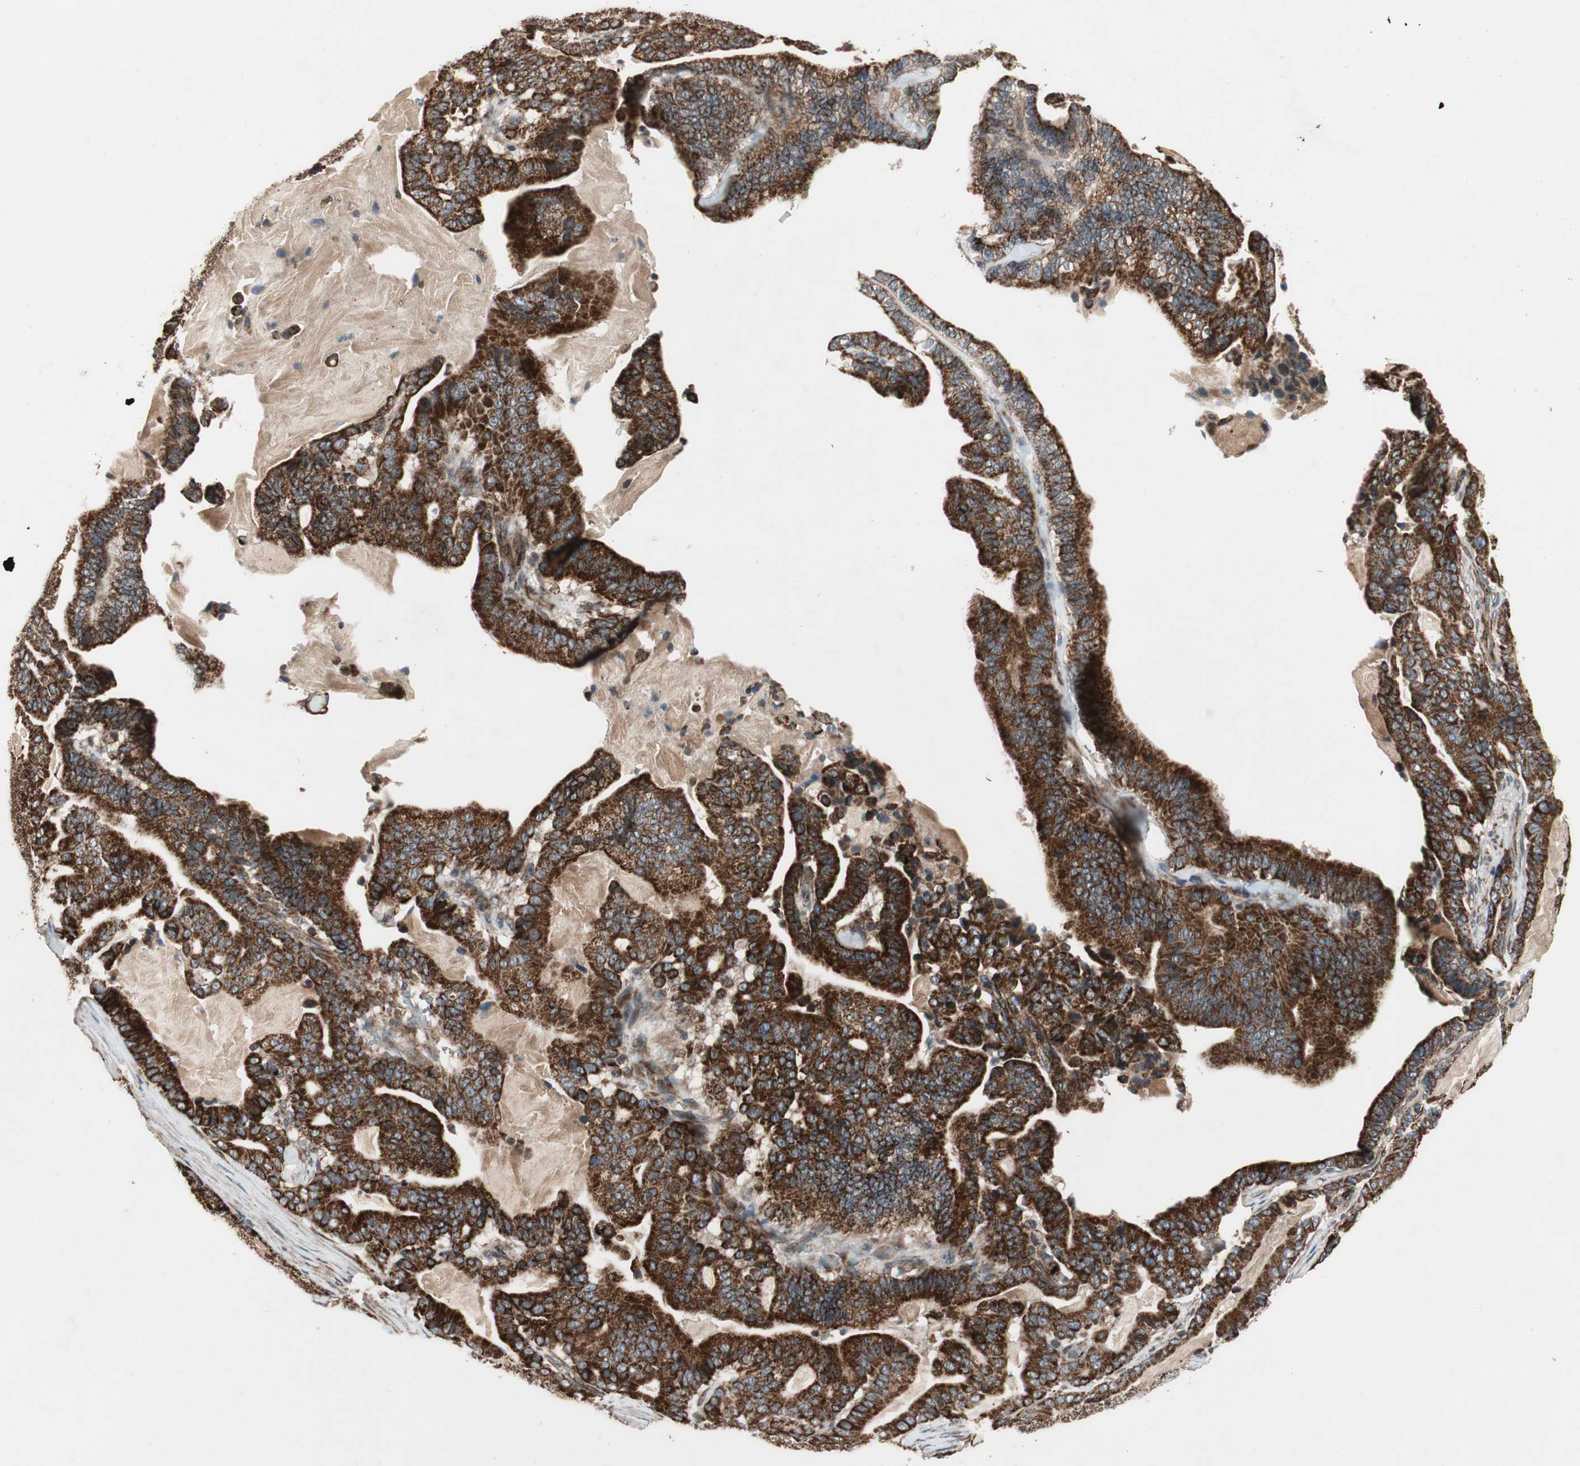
{"staining": {"intensity": "strong", "quantity": ">75%", "location": "cytoplasmic/membranous"}, "tissue": "pancreatic cancer", "cell_type": "Tumor cells", "image_type": "cancer", "snomed": [{"axis": "morphology", "description": "Adenocarcinoma, NOS"}, {"axis": "topography", "description": "Pancreas"}], "caption": "A high-resolution micrograph shows immunohistochemistry (IHC) staining of pancreatic adenocarcinoma, which demonstrates strong cytoplasmic/membranous positivity in approximately >75% of tumor cells. The staining was performed using DAB, with brown indicating positive protein expression. Nuclei are stained blue with hematoxylin.", "gene": "AKAP1", "patient": {"sex": "male", "age": 63}}